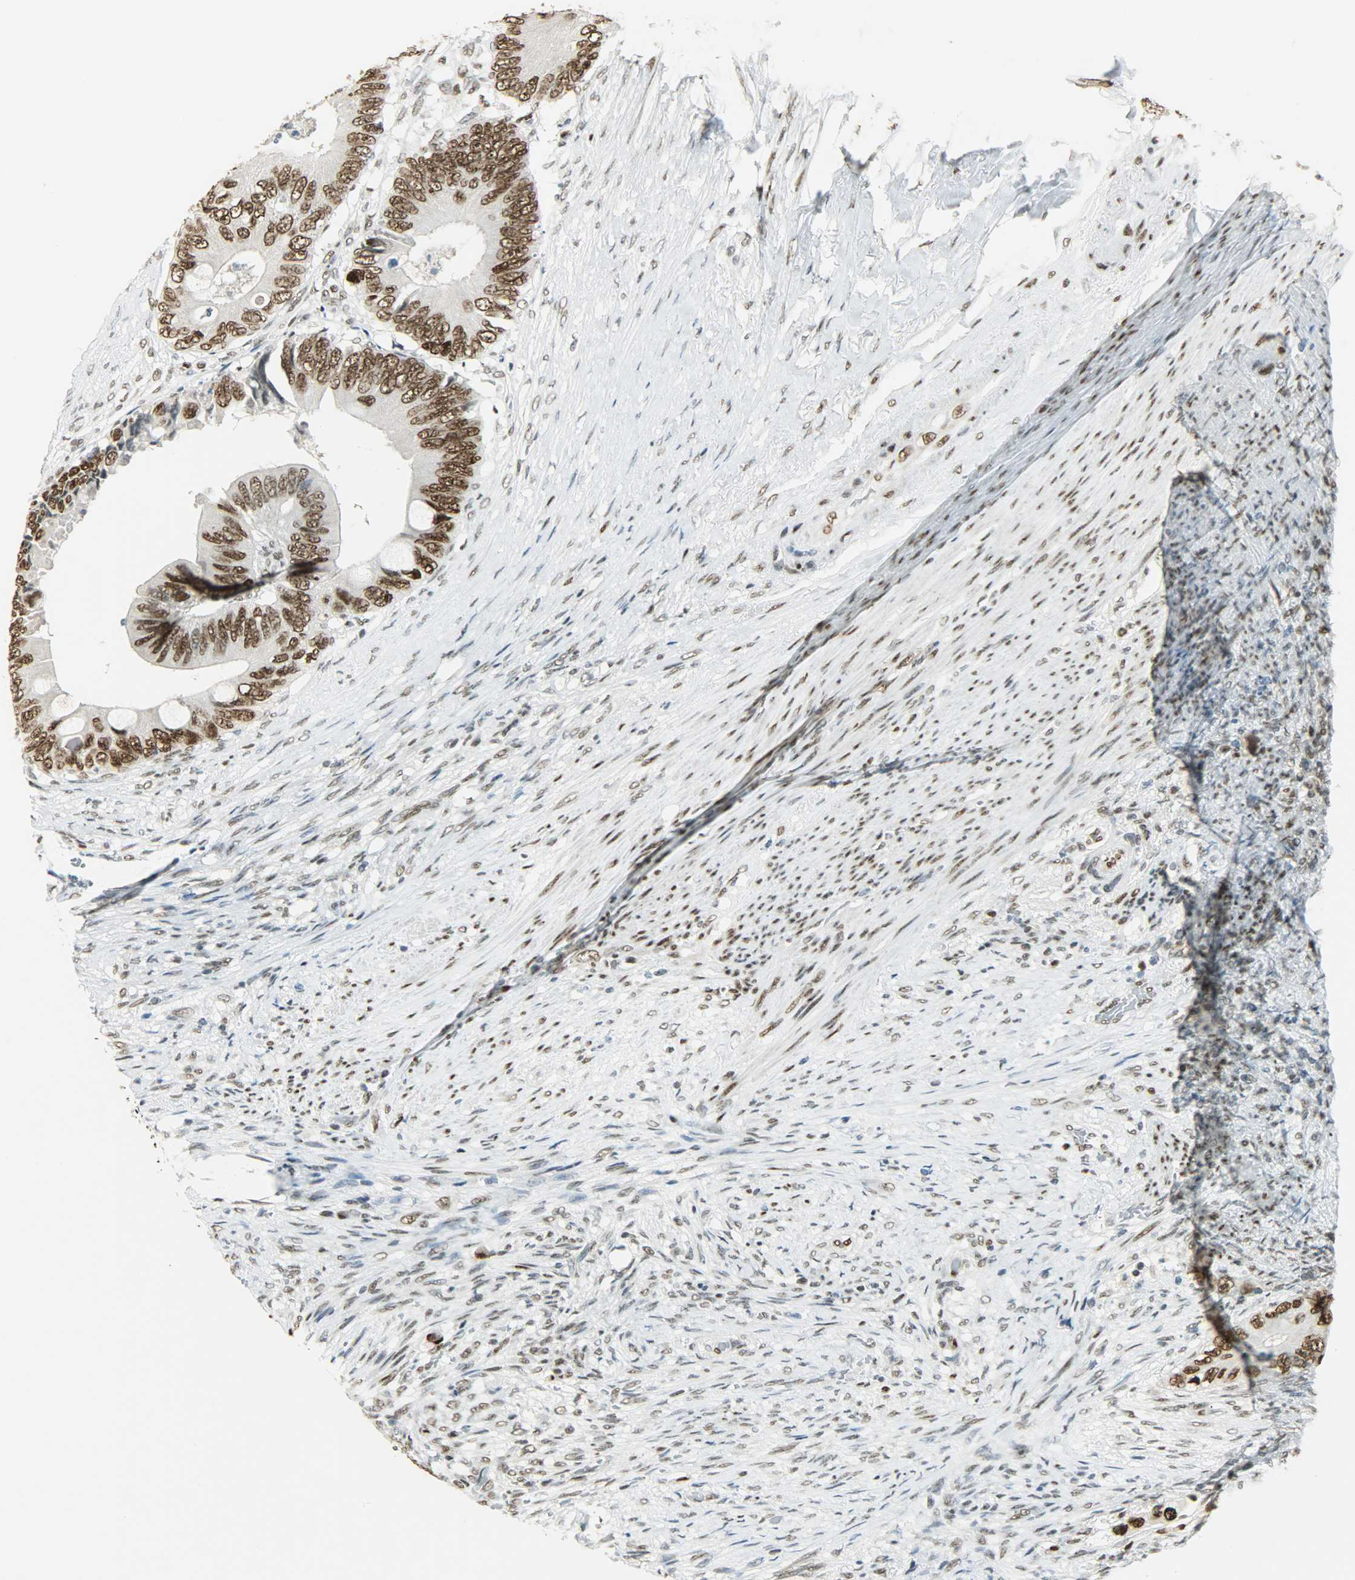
{"staining": {"intensity": "strong", "quantity": ">75%", "location": "nuclear"}, "tissue": "colorectal cancer", "cell_type": "Tumor cells", "image_type": "cancer", "snomed": [{"axis": "morphology", "description": "Adenocarcinoma, NOS"}, {"axis": "topography", "description": "Rectum"}], "caption": "Immunohistochemistry staining of colorectal cancer, which reveals high levels of strong nuclear expression in about >75% of tumor cells indicating strong nuclear protein expression. The staining was performed using DAB (brown) for protein detection and nuclei were counterstained in hematoxylin (blue).", "gene": "MYEF2", "patient": {"sex": "female", "age": 77}}